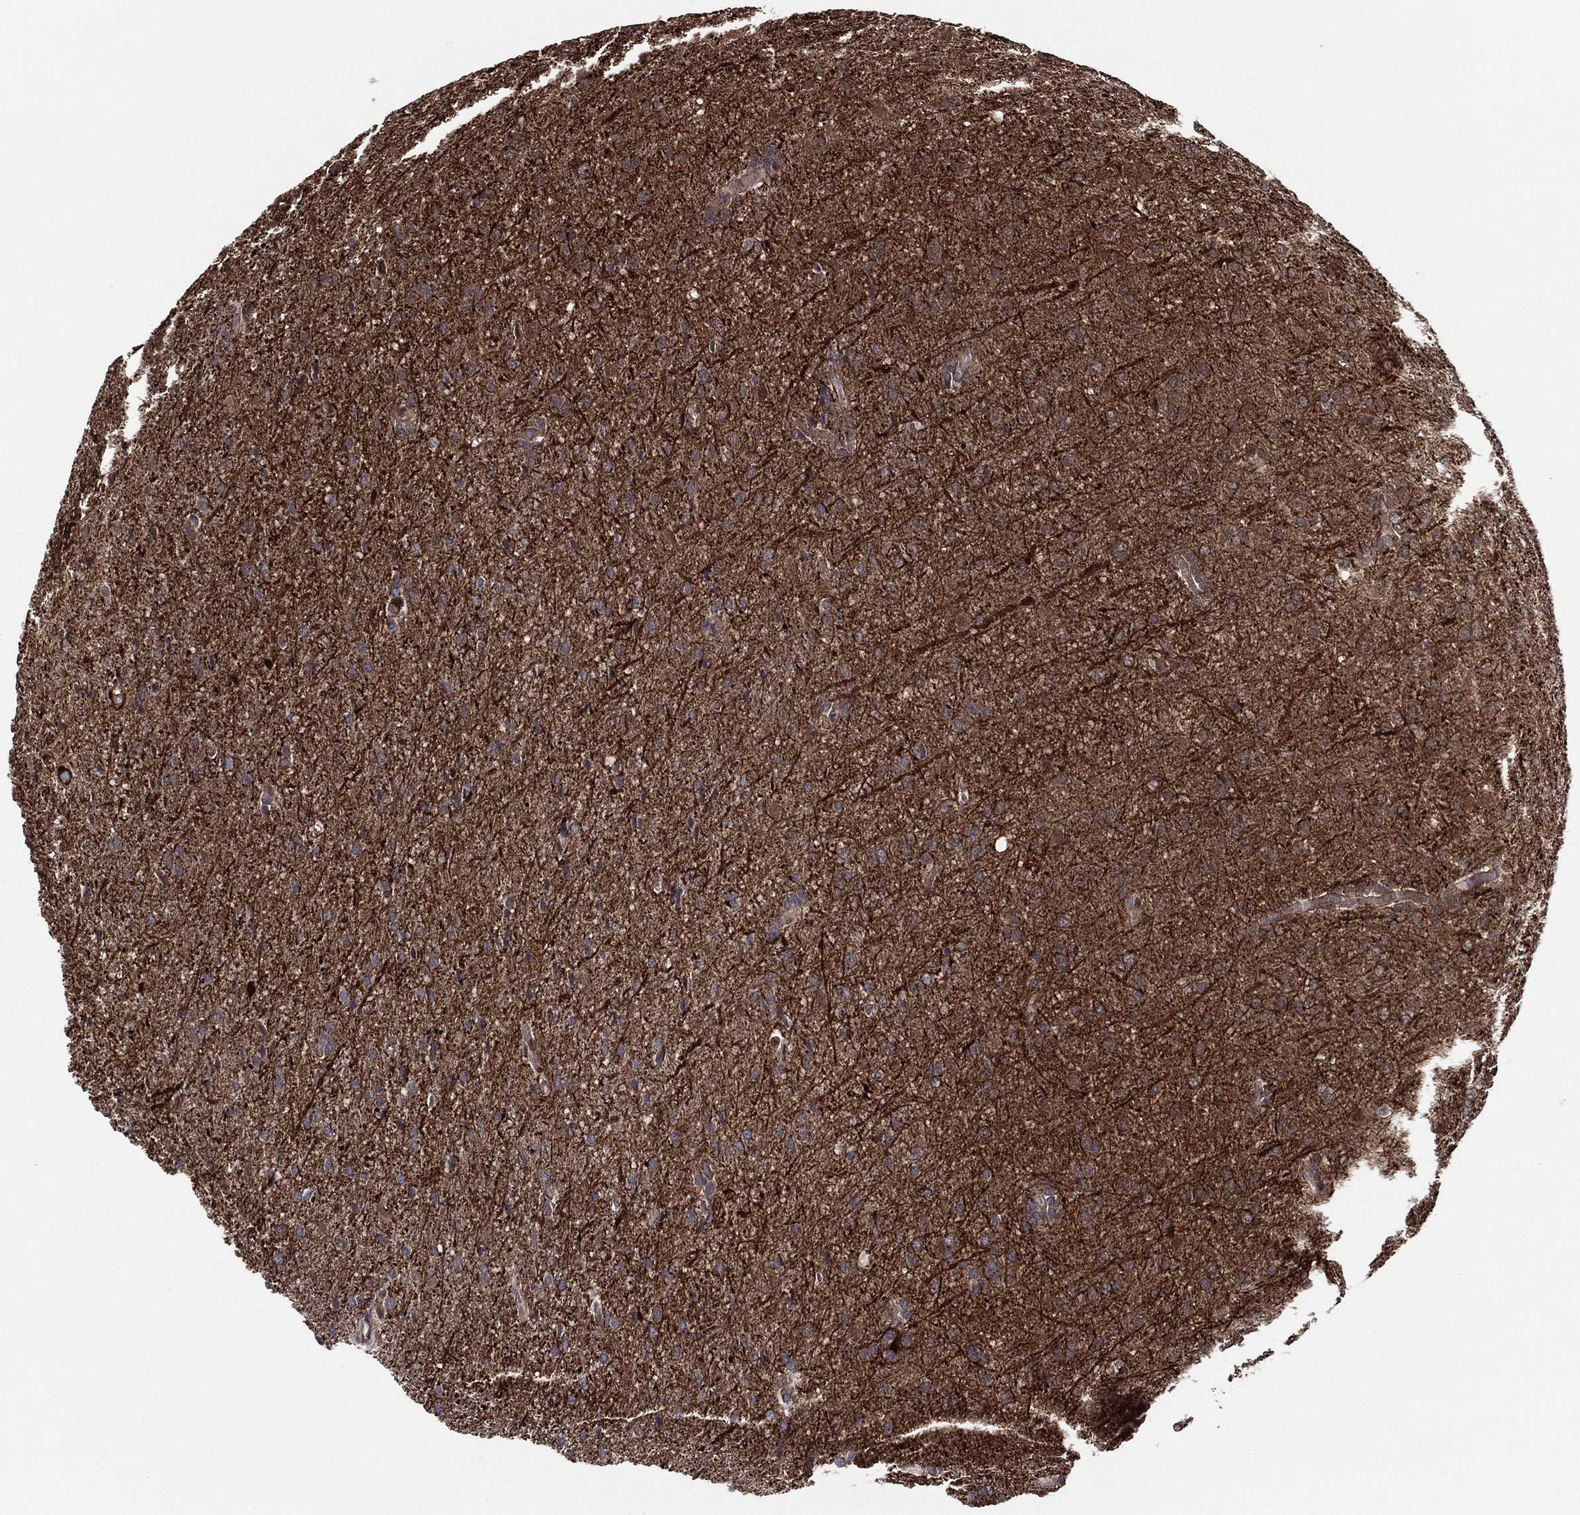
{"staining": {"intensity": "negative", "quantity": "none", "location": "none"}, "tissue": "glioma", "cell_type": "Tumor cells", "image_type": "cancer", "snomed": [{"axis": "morphology", "description": "Glioma, malignant, Low grade"}, {"axis": "topography", "description": "Brain"}], "caption": "DAB immunohistochemical staining of malignant glioma (low-grade) displays no significant expression in tumor cells.", "gene": "SNCG", "patient": {"sex": "female", "age": 32}}